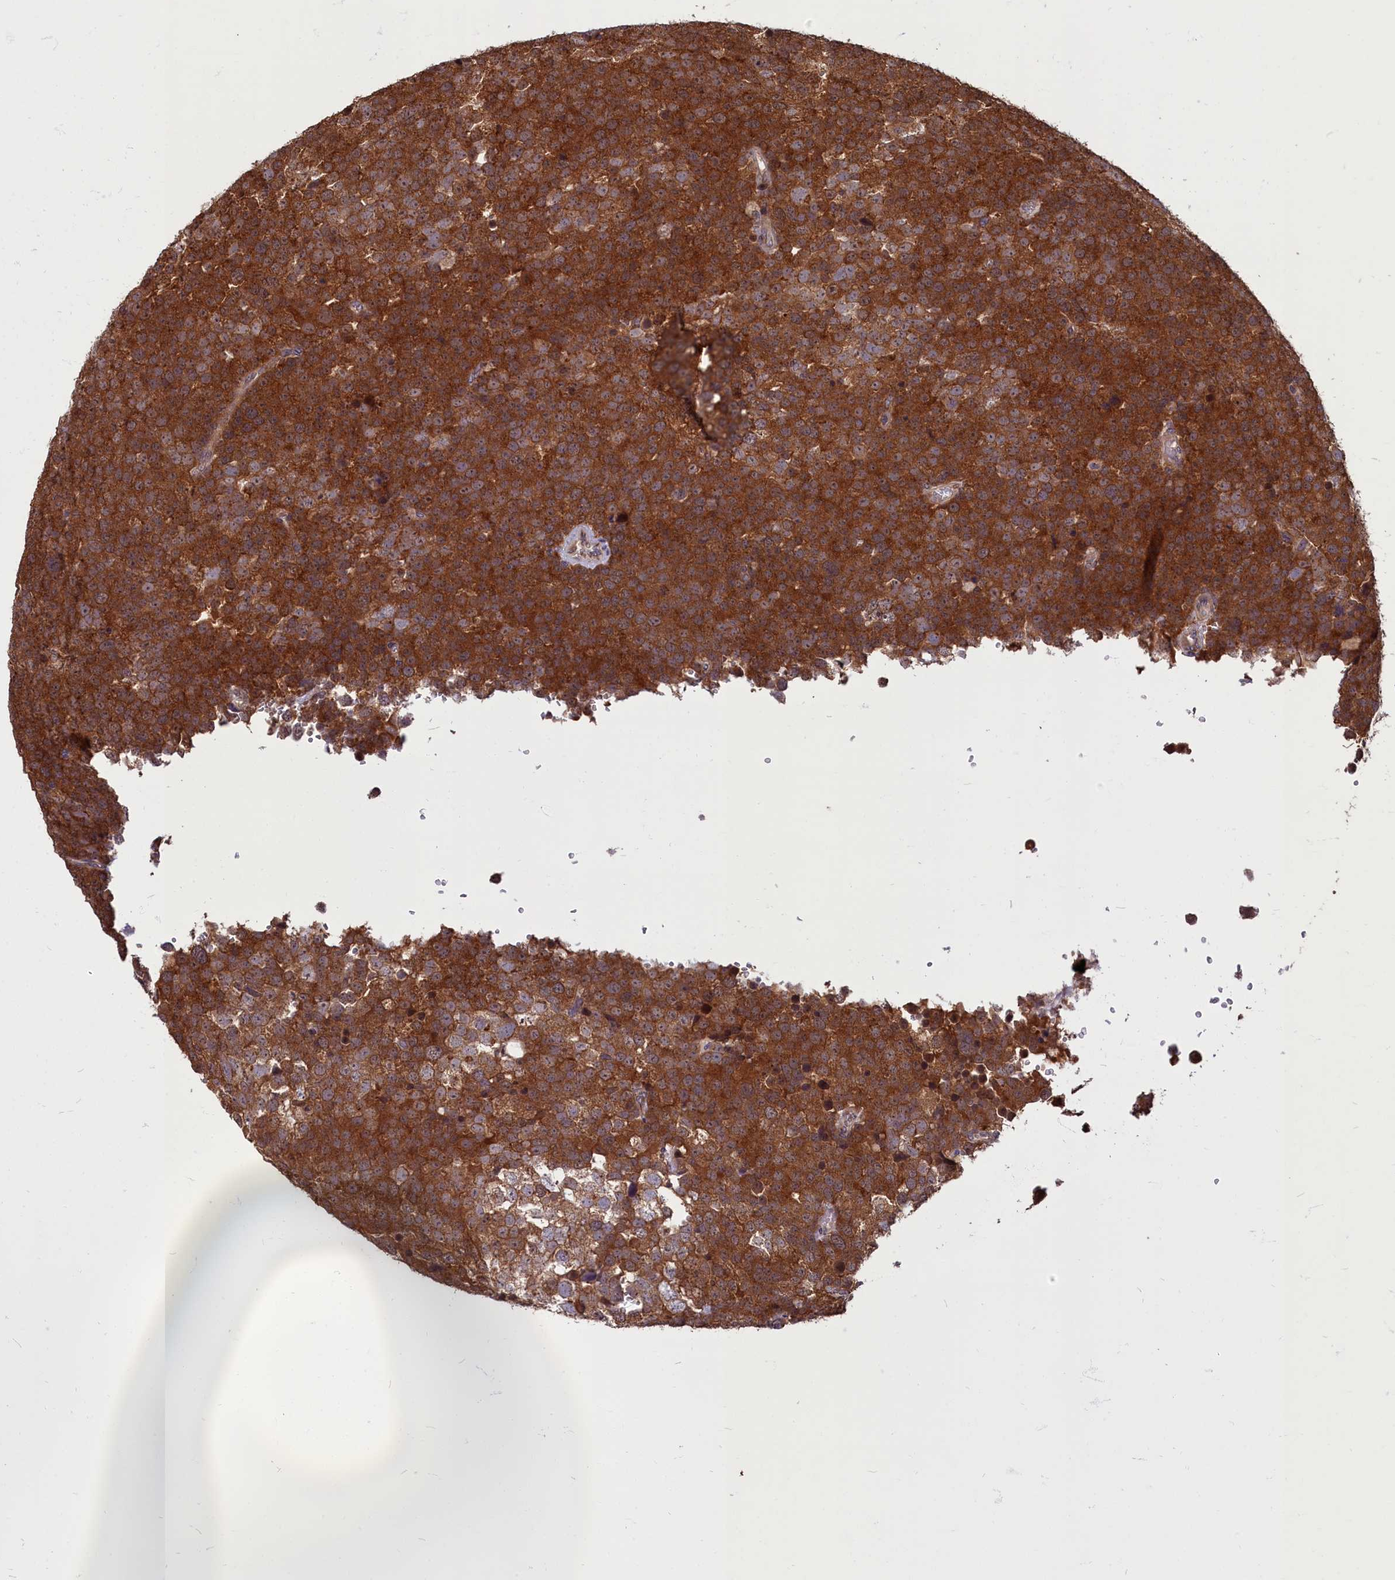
{"staining": {"intensity": "strong", "quantity": ">75%", "location": "cytoplasmic/membranous"}, "tissue": "testis cancer", "cell_type": "Tumor cells", "image_type": "cancer", "snomed": [{"axis": "morphology", "description": "Seminoma, NOS"}, {"axis": "topography", "description": "Testis"}], "caption": "Immunohistochemical staining of human testis seminoma exhibits high levels of strong cytoplasmic/membranous protein staining in about >75% of tumor cells.", "gene": "MYCBP", "patient": {"sex": "male", "age": 71}}